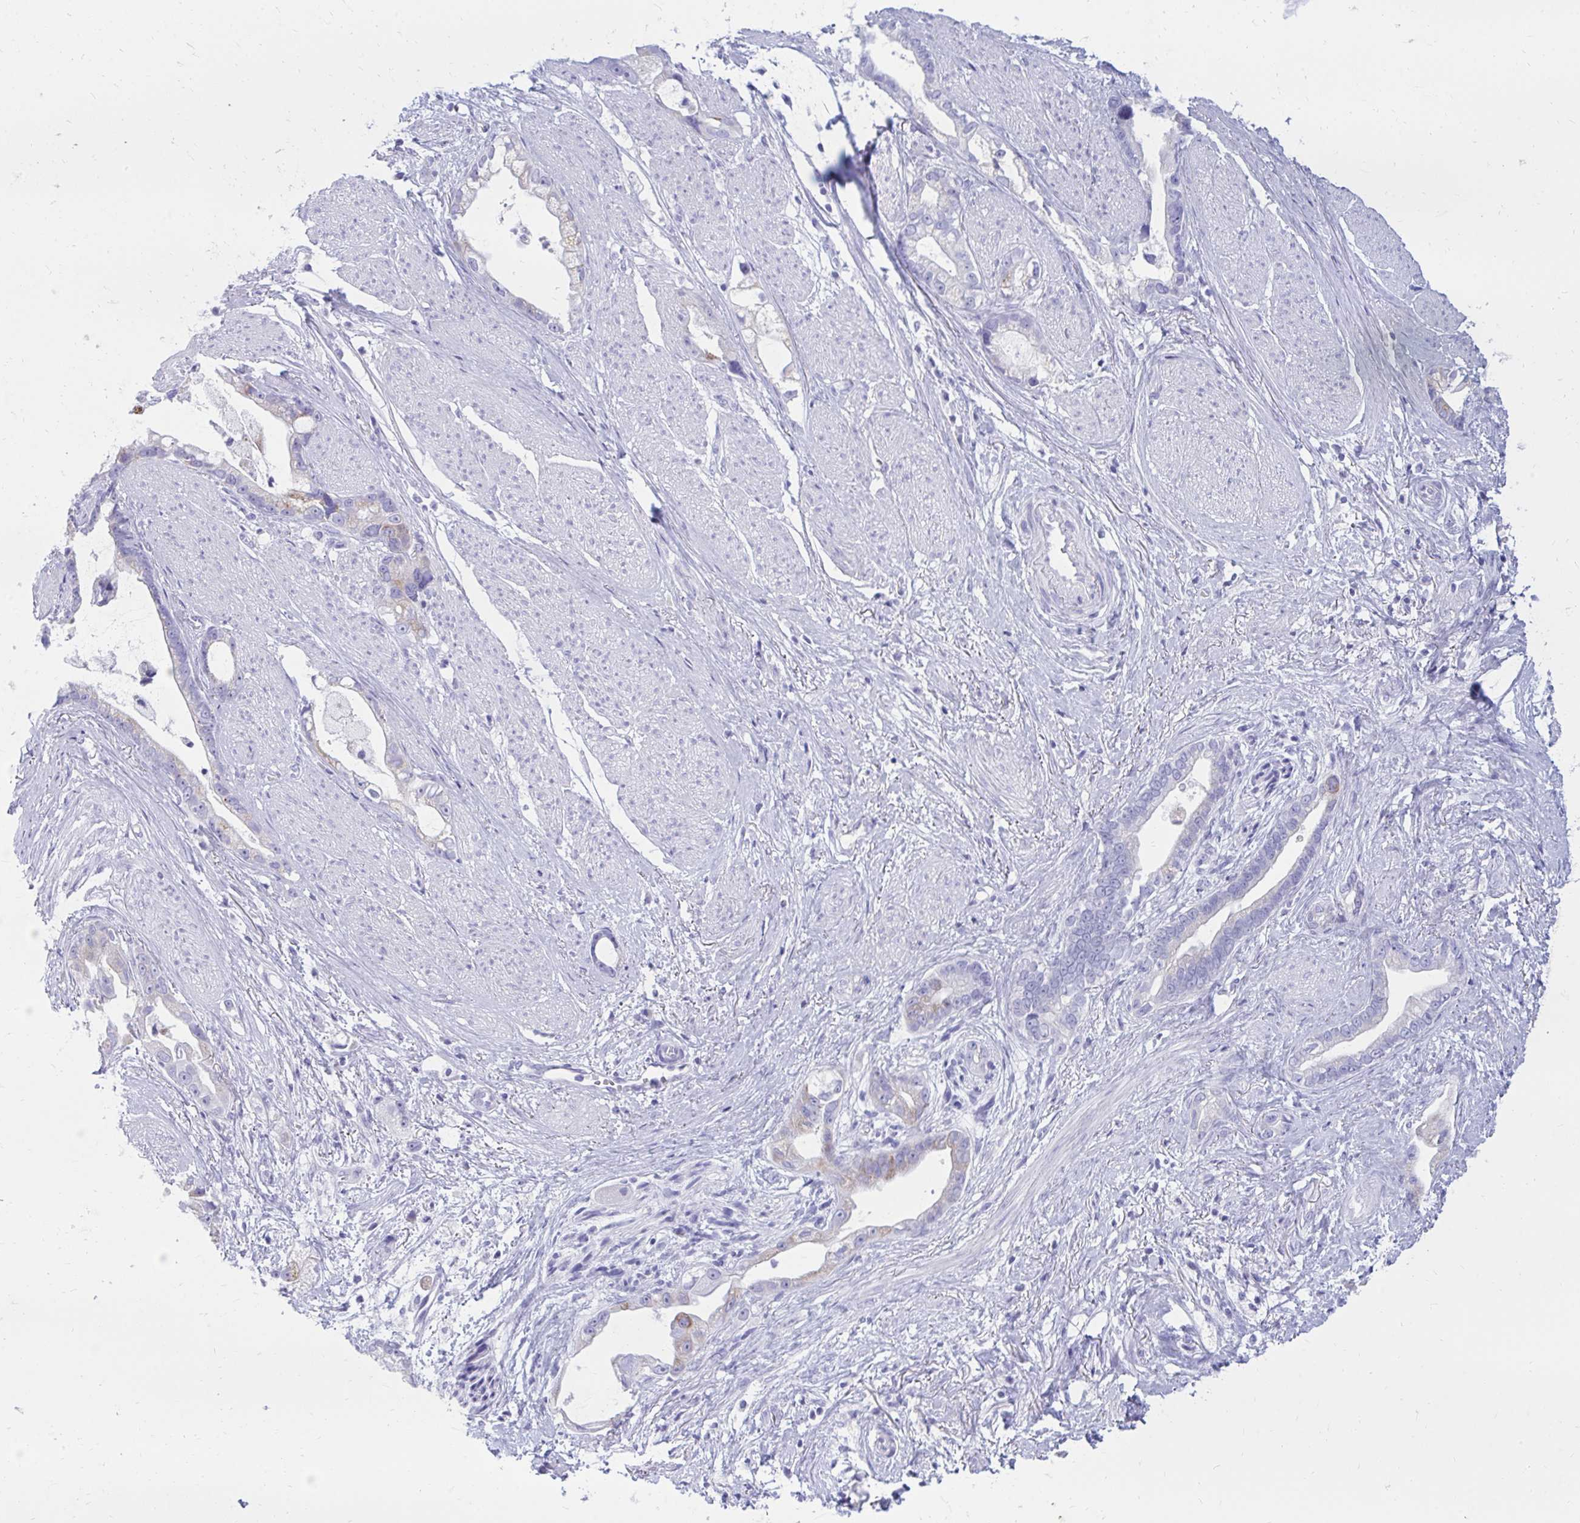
{"staining": {"intensity": "moderate", "quantity": "<25%", "location": "cytoplasmic/membranous"}, "tissue": "stomach cancer", "cell_type": "Tumor cells", "image_type": "cancer", "snomed": [{"axis": "morphology", "description": "Adenocarcinoma, NOS"}, {"axis": "topography", "description": "Stomach"}], "caption": "High-power microscopy captured an immunohistochemistry micrograph of adenocarcinoma (stomach), revealing moderate cytoplasmic/membranous staining in about <25% of tumor cells.", "gene": "NANOGNB", "patient": {"sex": "male", "age": 55}}